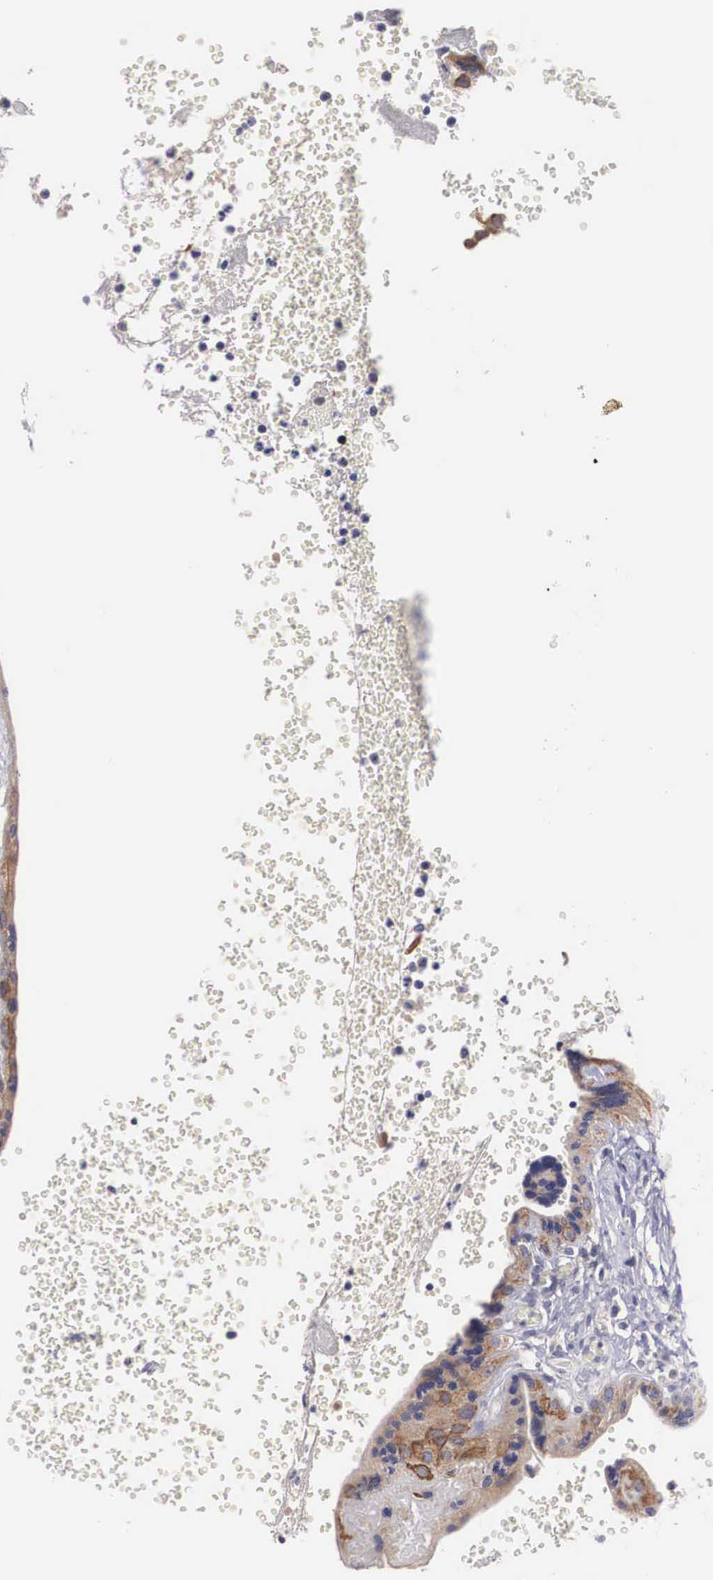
{"staining": {"intensity": "moderate", "quantity": ">75%", "location": "cytoplasmic/membranous"}, "tissue": "placenta", "cell_type": "Decidual cells", "image_type": "normal", "snomed": [{"axis": "morphology", "description": "Normal tissue, NOS"}, {"axis": "topography", "description": "Placenta"}], "caption": "High-magnification brightfield microscopy of normal placenta stained with DAB (brown) and counterstained with hematoxylin (blue). decidual cells exhibit moderate cytoplasmic/membranous expression is identified in approximately>75% of cells. (IHC, brightfield microscopy, high magnification).", "gene": "NREP", "patient": {"sex": "female", "age": 24}}